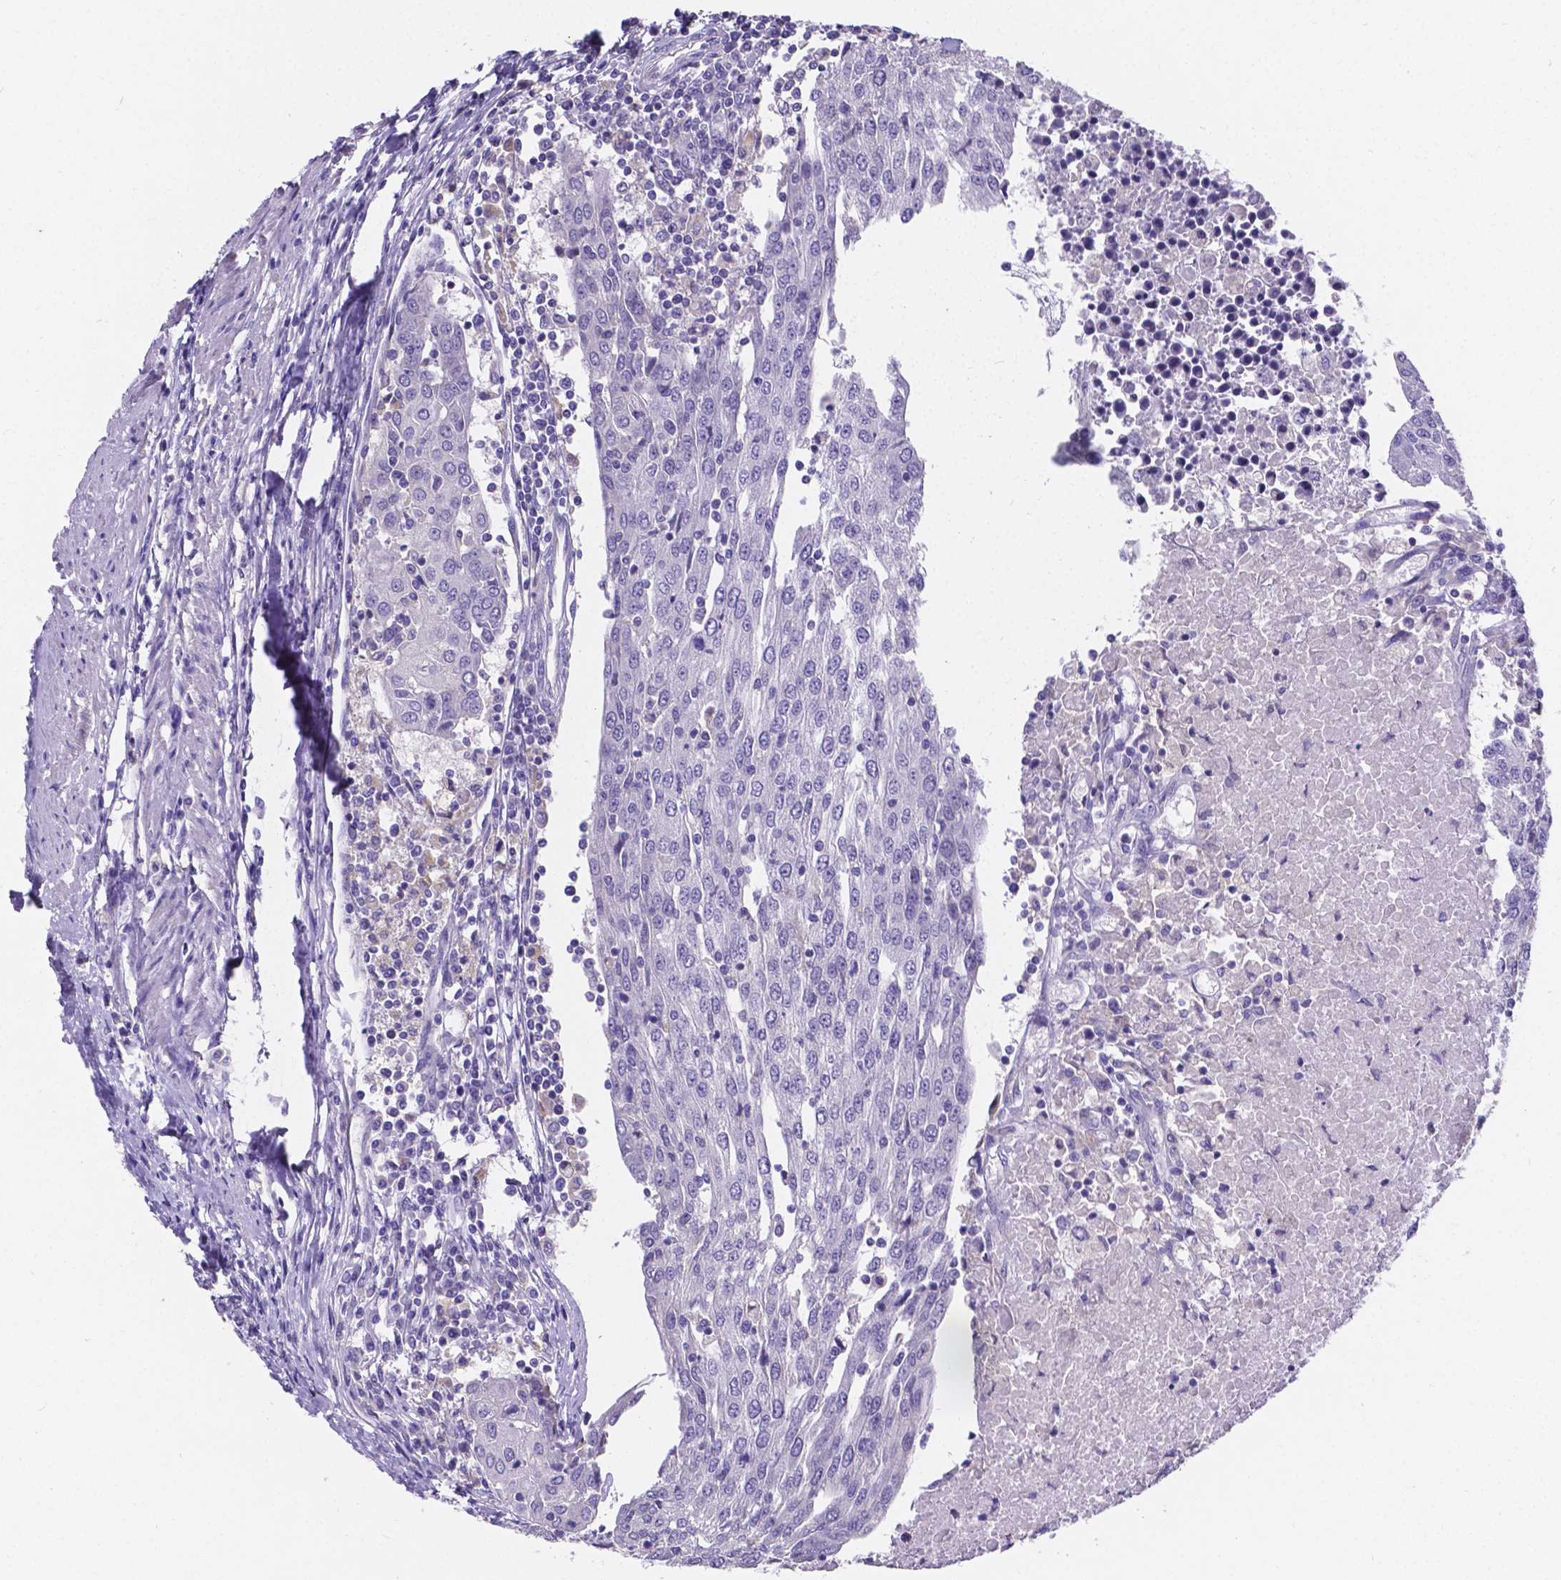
{"staining": {"intensity": "negative", "quantity": "none", "location": "none"}, "tissue": "urothelial cancer", "cell_type": "Tumor cells", "image_type": "cancer", "snomed": [{"axis": "morphology", "description": "Urothelial carcinoma, High grade"}, {"axis": "topography", "description": "Urinary bladder"}], "caption": "This image is of urothelial carcinoma (high-grade) stained with immunohistochemistry to label a protein in brown with the nuclei are counter-stained blue. There is no expression in tumor cells. Nuclei are stained in blue.", "gene": "ATP6V1D", "patient": {"sex": "female", "age": 85}}